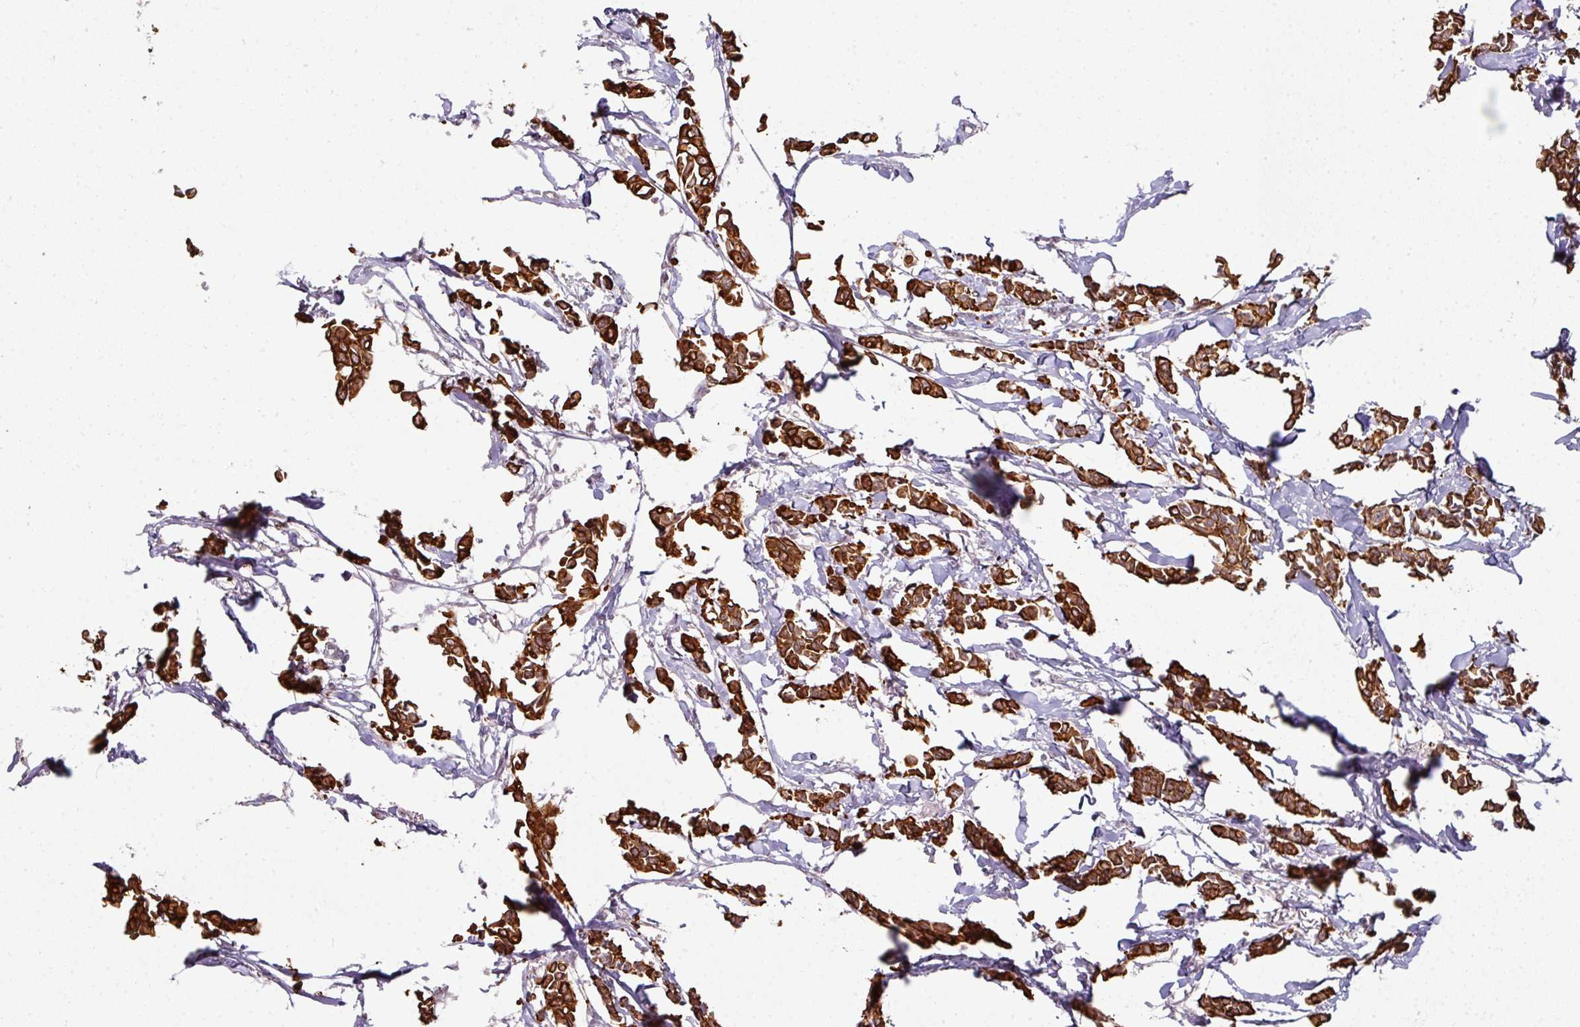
{"staining": {"intensity": "strong", "quantity": ">75%", "location": "cytoplasmic/membranous"}, "tissue": "breast cancer", "cell_type": "Tumor cells", "image_type": "cancer", "snomed": [{"axis": "morphology", "description": "Duct carcinoma"}, {"axis": "topography", "description": "Breast"}], "caption": "Tumor cells display high levels of strong cytoplasmic/membranous staining in approximately >75% of cells in human breast cancer (infiltrating ductal carcinoma).", "gene": "GTF2H3", "patient": {"sex": "female", "age": 41}}